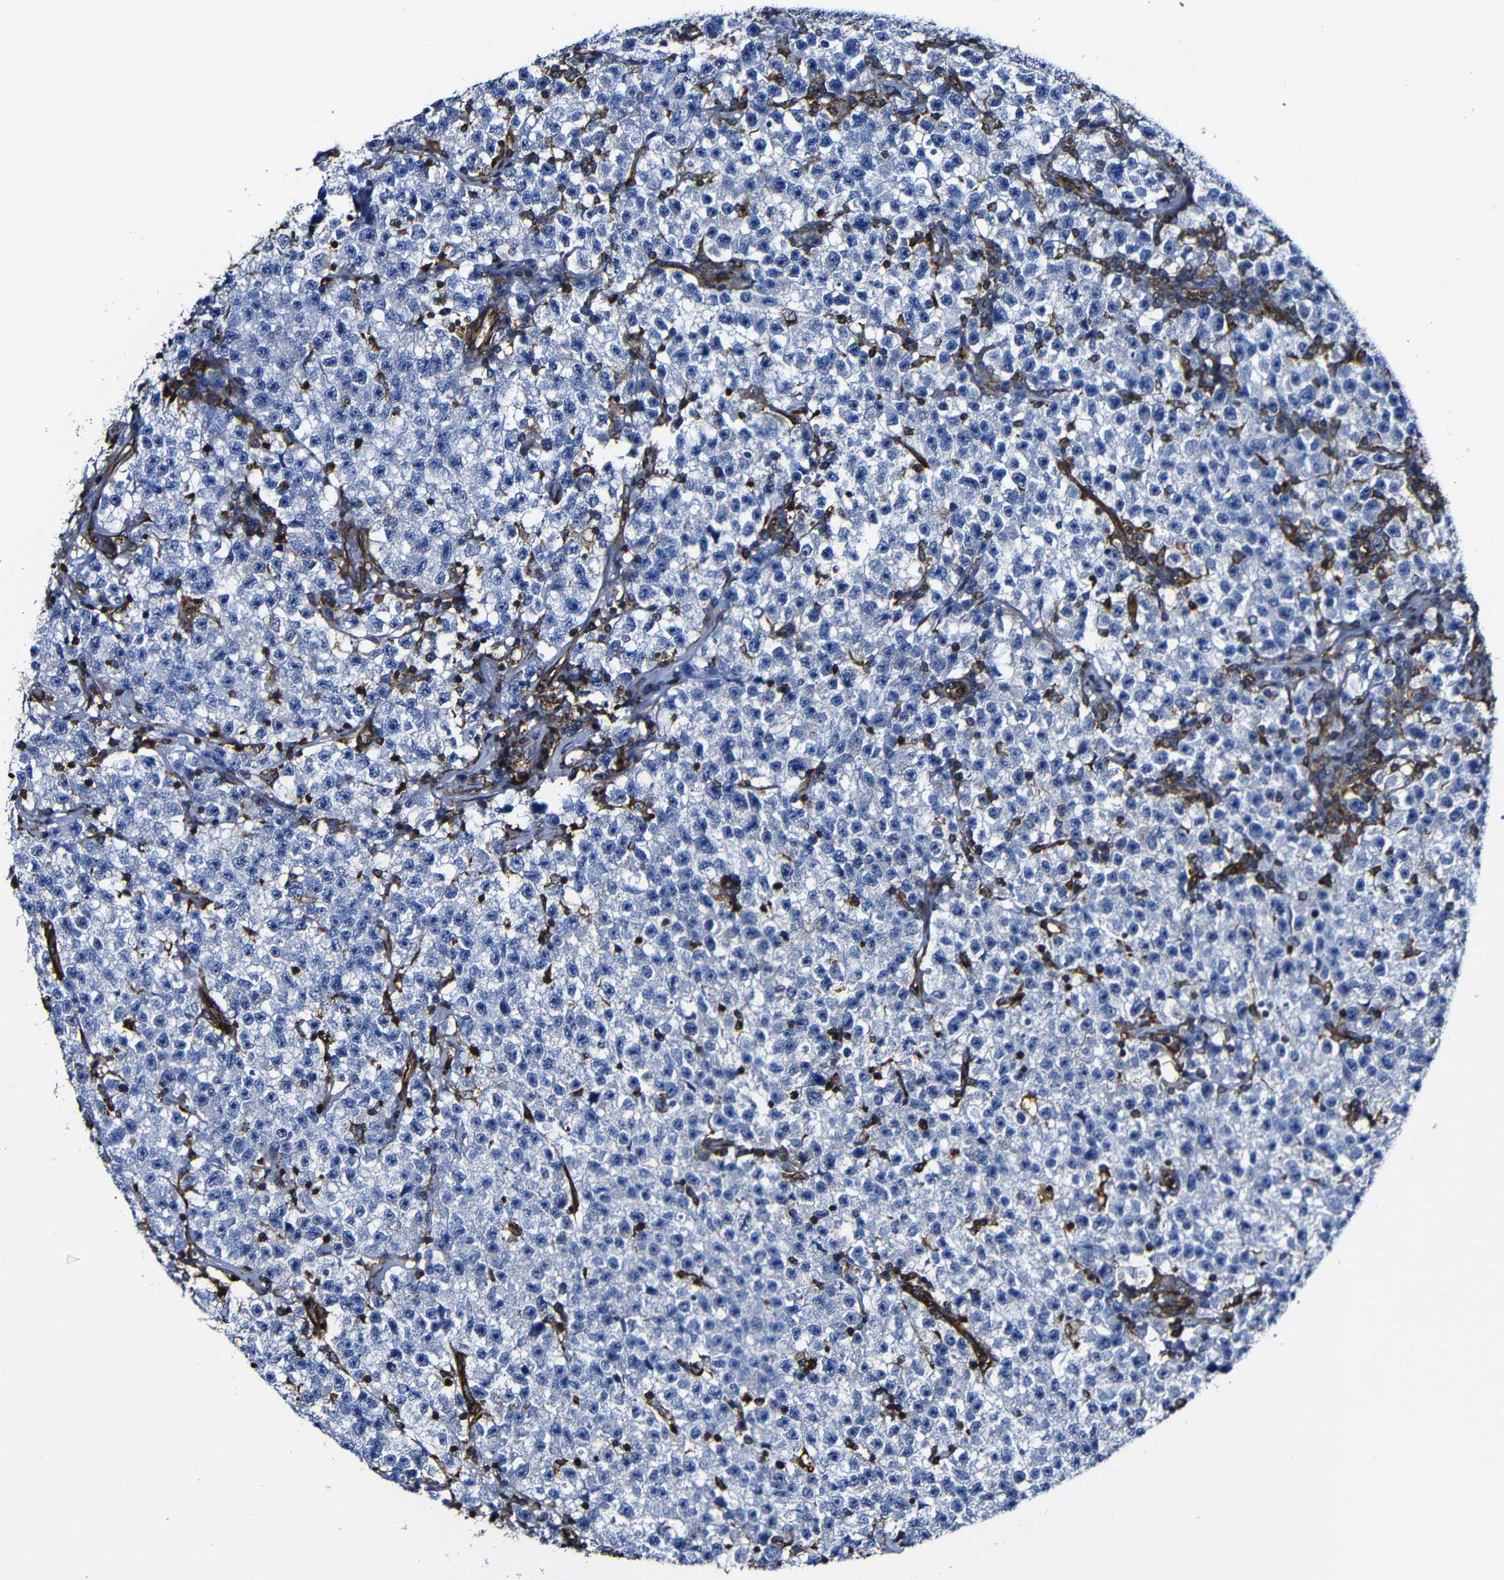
{"staining": {"intensity": "negative", "quantity": "none", "location": "none"}, "tissue": "testis cancer", "cell_type": "Tumor cells", "image_type": "cancer", "snomed": [{"axis": "morphology", "description": "Seminoma, NOS"}, {"axis": "topography", "description": "Testis"}], "caption": "An immunohistochemistry (IHC) image of testis cancer (seminoma) is shown. There is no staining in tumor cells of testis cancer (seminoma).", "gene": "MSN", "patient": {"sex": "male", "age": 22}}